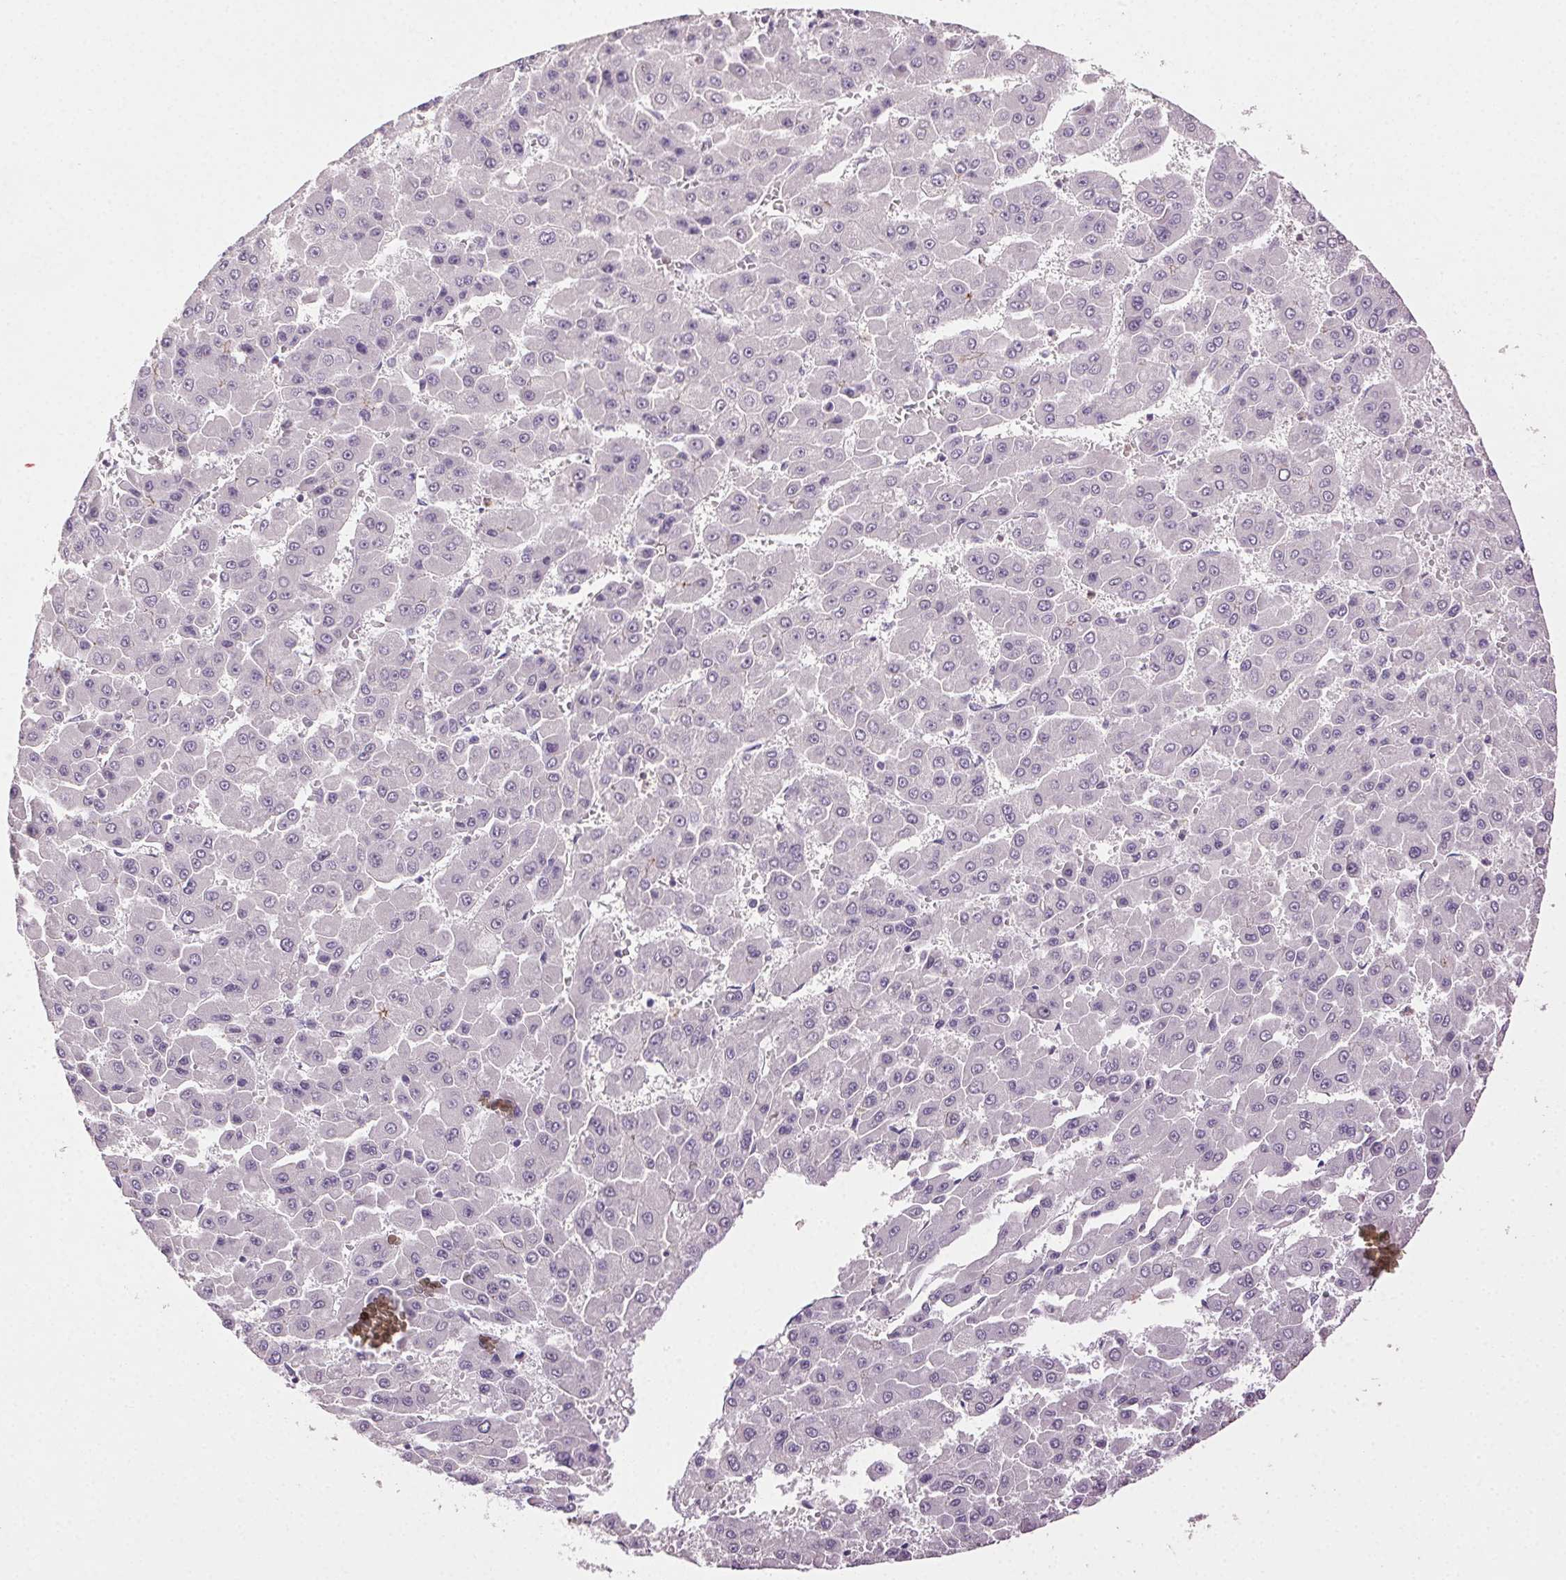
{"staining": {"intensity": "negative", "quantity": "none", "location": "none"}, "tissue": "liver cancer", "cell_type": "Tumor cells", "image_type": "cancer", "snomed": [{"axis": "morphology", "description": "Carcinoma, Hepatocellular, NOS"}, {"axis": "topography", "description": "Liver"}], "caption": "This is an immunohistochemistry (IHC) image of human liver cancer. There is no expression in tumor cells.", "gene": "CLDN10", "patient": {"sex": "male", "age": 78}}